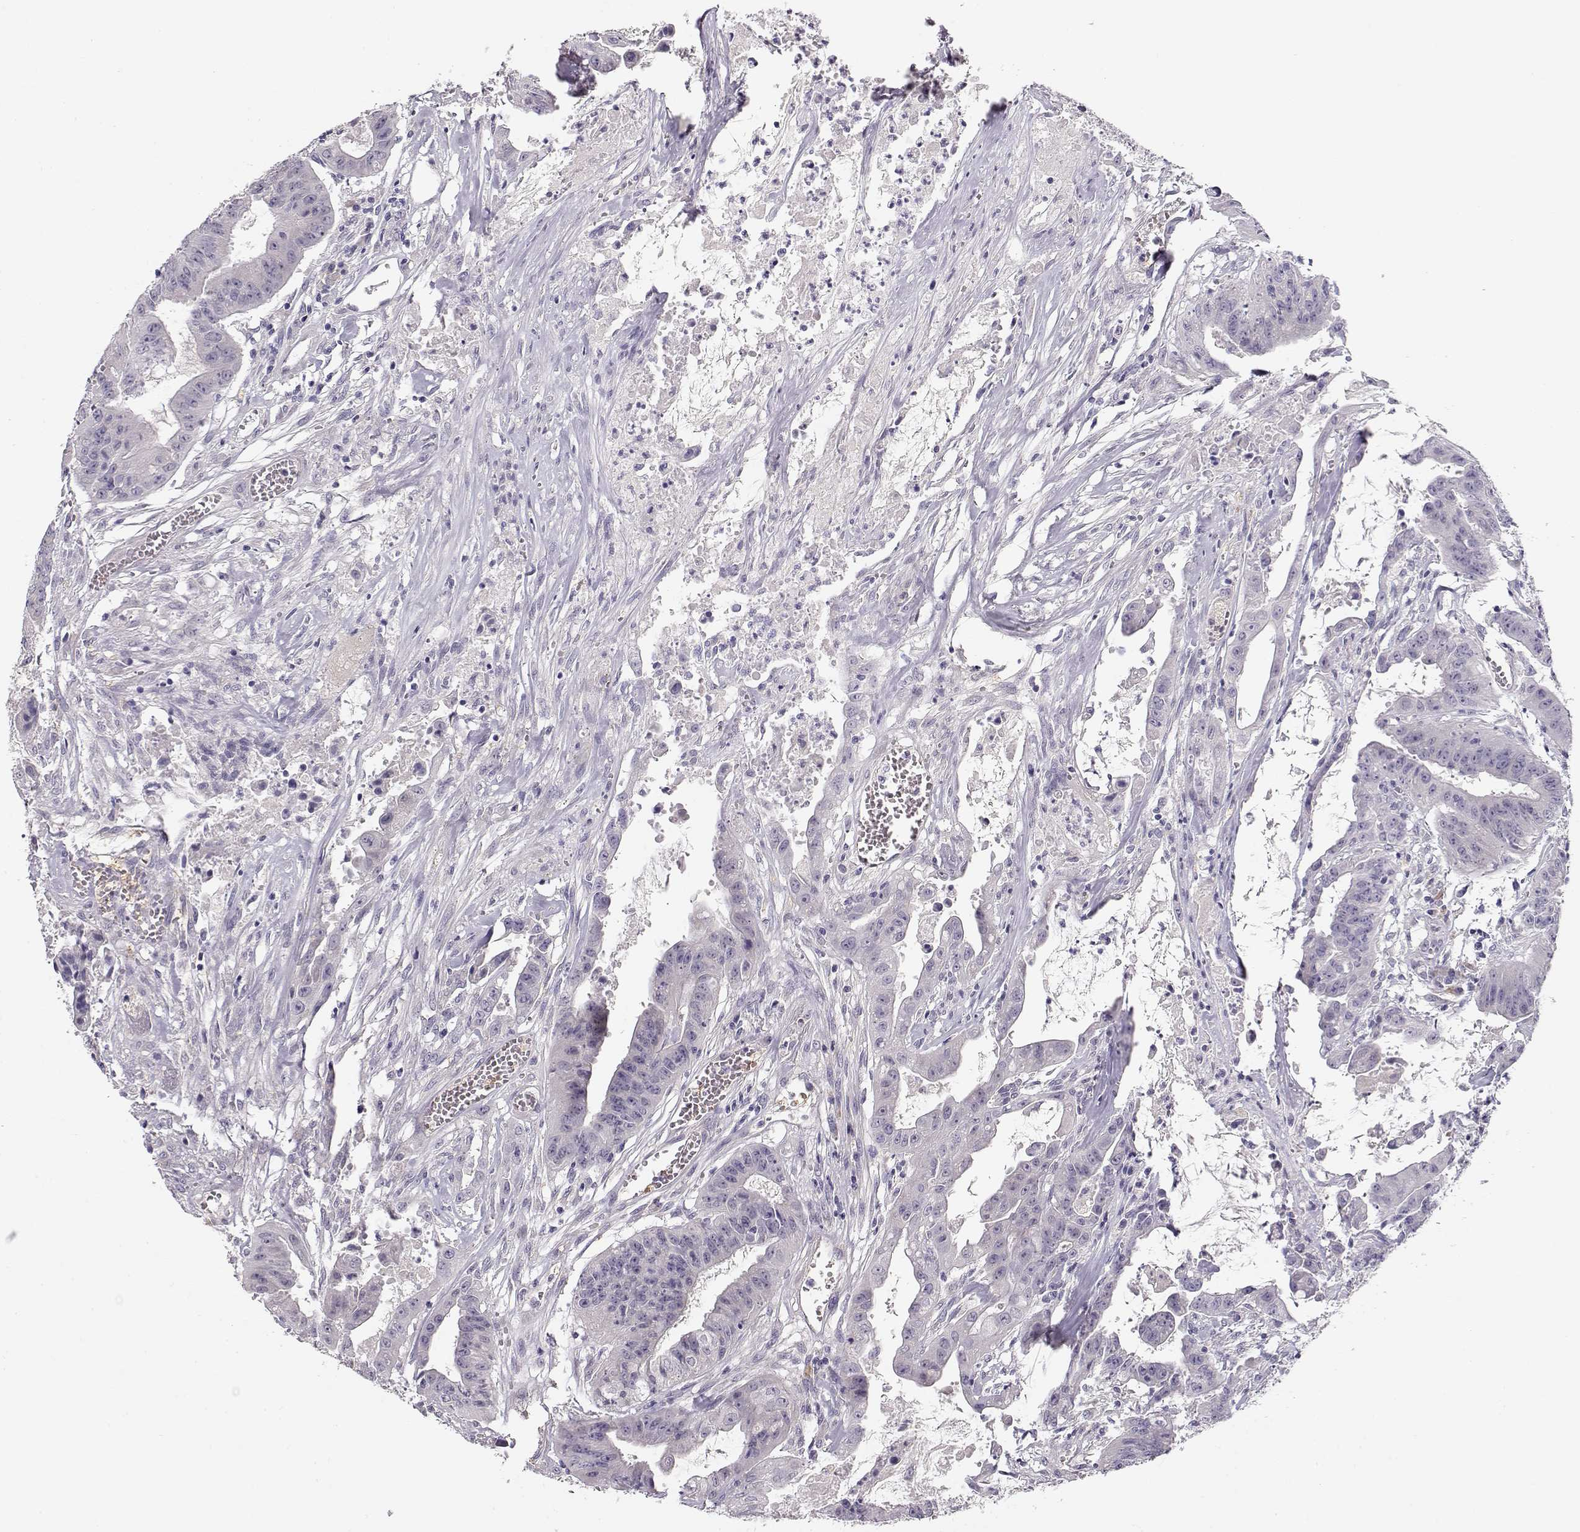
{"staining": {"intensity": "negative", "quantity": "none", "location": "none"}, "tissue": "colorectal cancer", "cell_type": "Tumor cells", "image_type": "cancer", "snomed": [{"axis": "morphology", "description": "Adenocarcinoma, NOS"}, {"axis": "topography", "description": "Colon"}], "caption": "Tumor cells are negative for protein expression in human colorectal cancer.", "gene": "TTC26", "patient": {"sex": "male", "age": 33}}